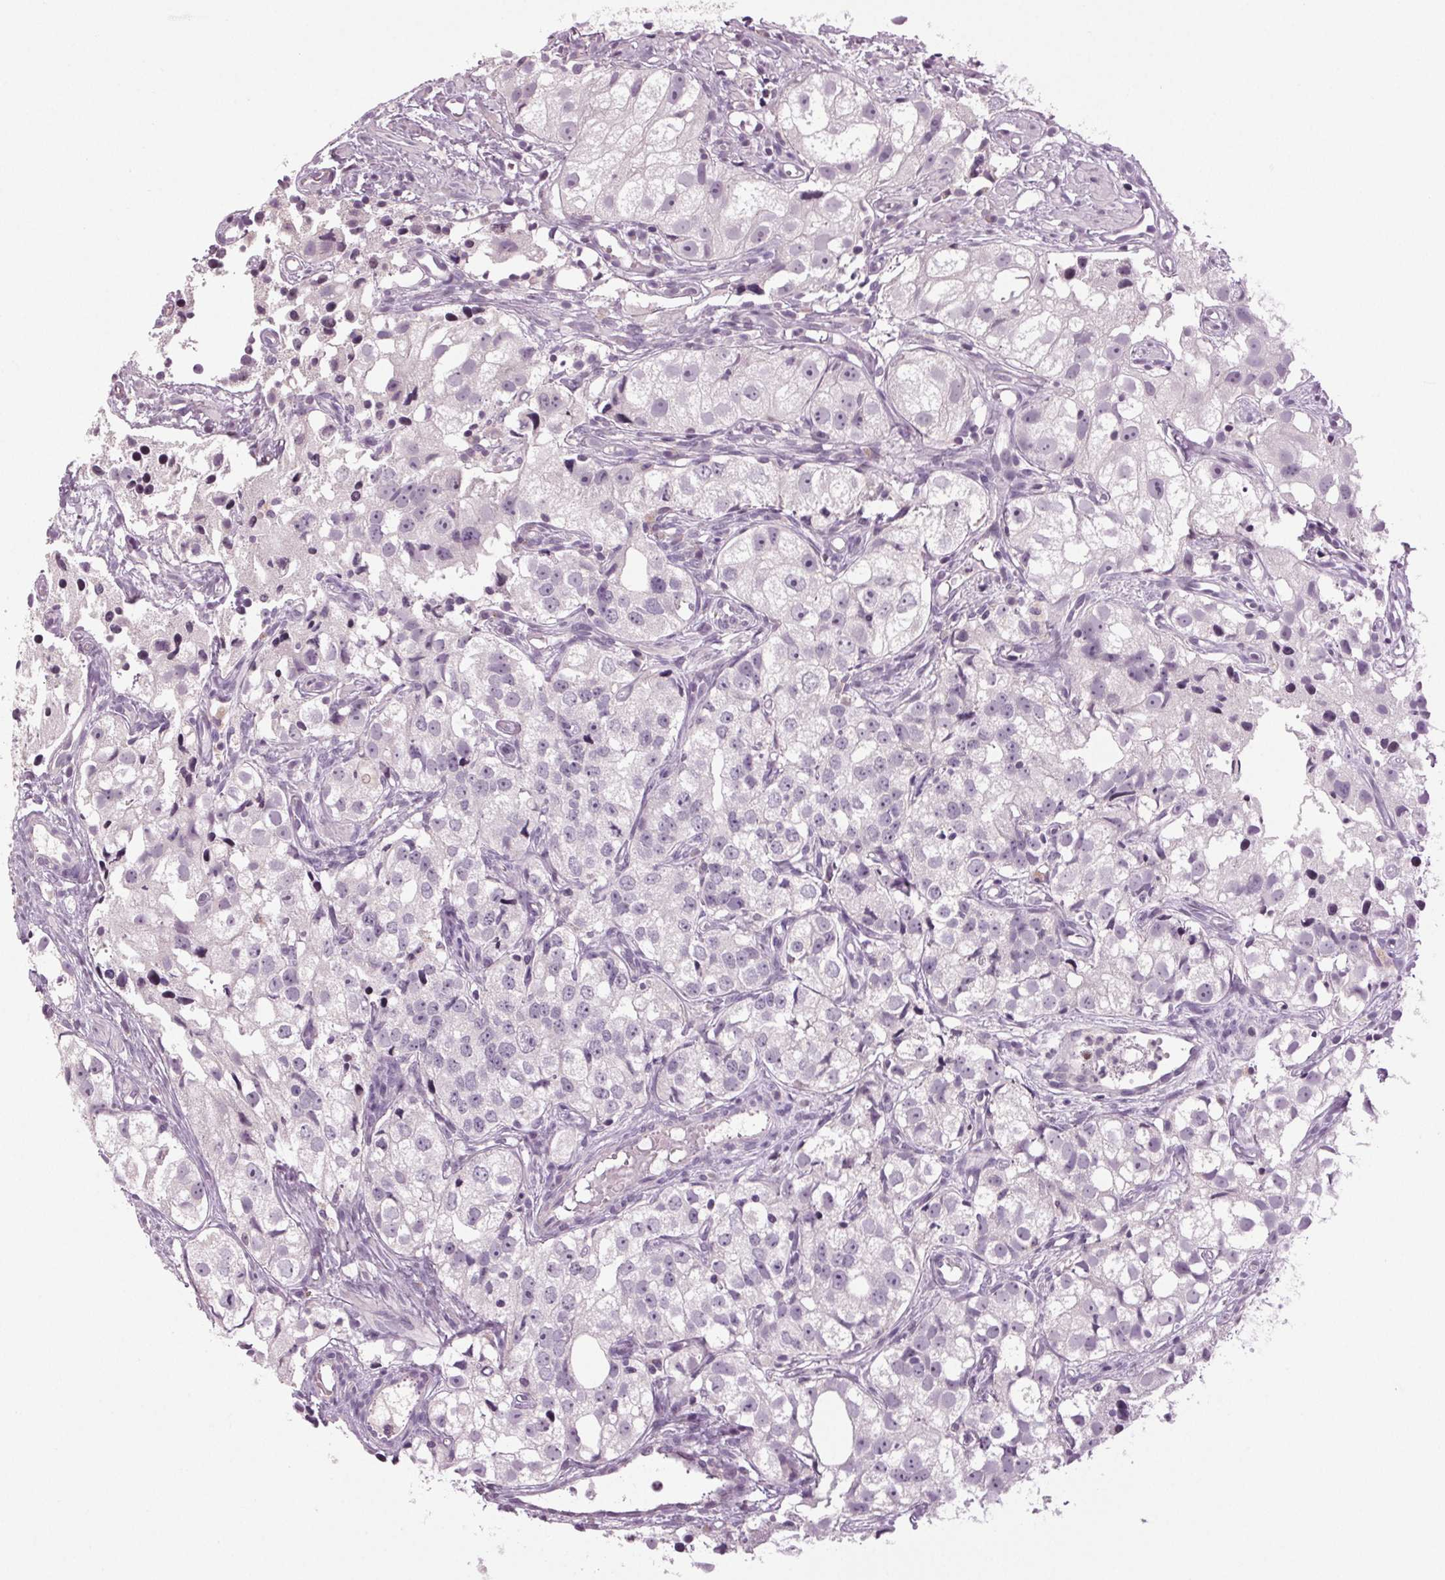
{"staining": {"intensity": "negative", "quantity": "none", "location": "none"}, "tissue": "prostate cancer", "cell_type": "Tumor cells", "image_type": "cancer", "snomed": [{"axis": "morphology", "description": "Adenocarcinoma, High grade"}, {"axis": "topography", "description": "Prostate"}], "caption": "Tumor cells show no significant expression in prostate cancer. (Immunohistochemistry (ihc), brightfield microscopy, high magnification).", "gene": "DNAH12", "patient": {"sex": "male", "age": 68}}